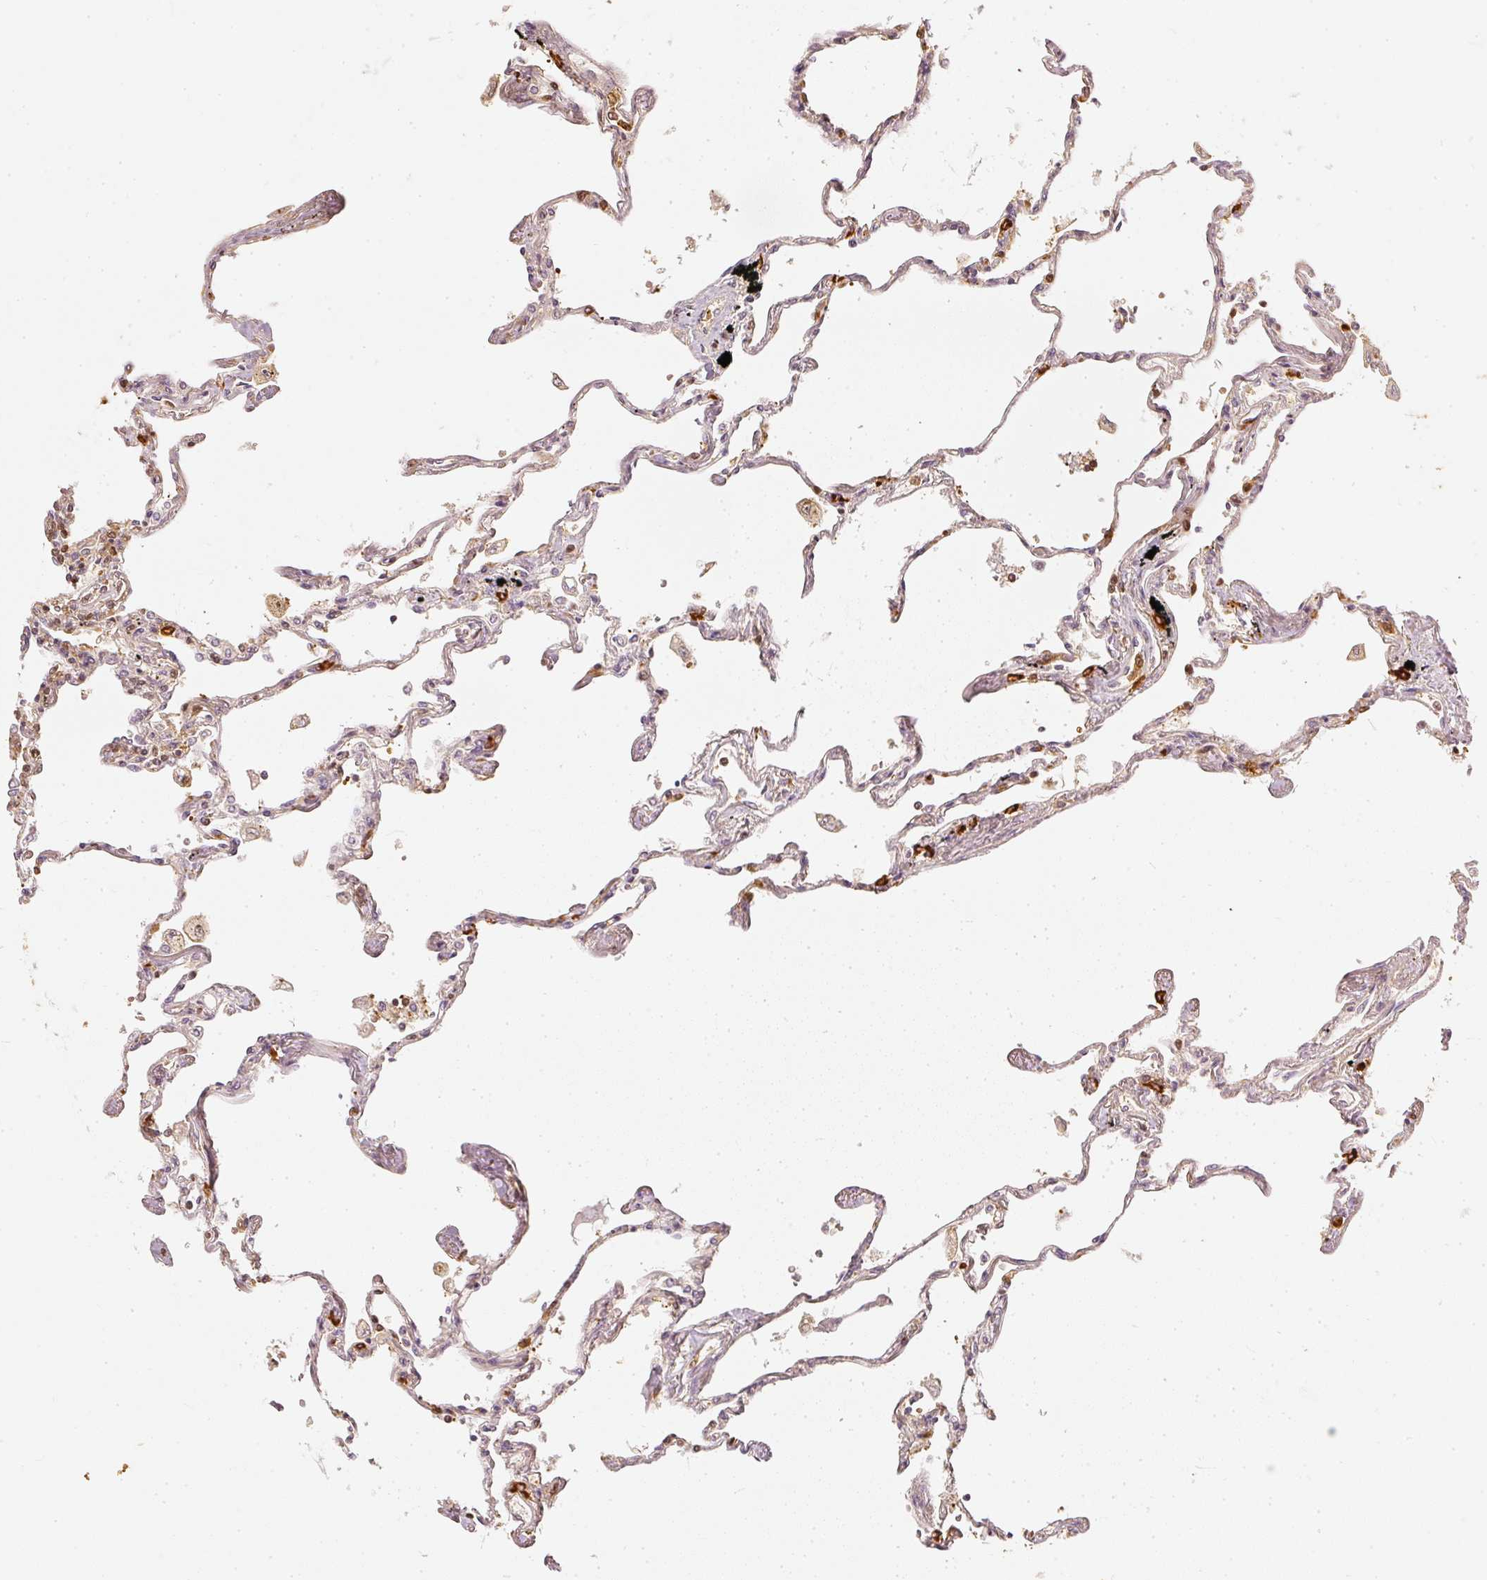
{"staining": {"intensity": "weak", "quantity": "25%-75%", "location": "cytoplasmic/membranous"}, "tissue": "lung", "cell_type": "Alveolar cells", "image_type": "normal", "snomed": [{"axis": "morphology", "description": "Normal tissue, NOS"}, {"axis": "topography", "description": "Lung"}], "caption": "Lung stained with DAB (3,3'-diaminobenzidine) immunohistochemistry (IHC) exhibits low levels of weak cytoplasmic/membranous expression in approximately 25%-75% of alveolar cells. Nuclei are stained in blue.", "gene": "PFN1", "patient": {"sex": "female", "age": 67}}